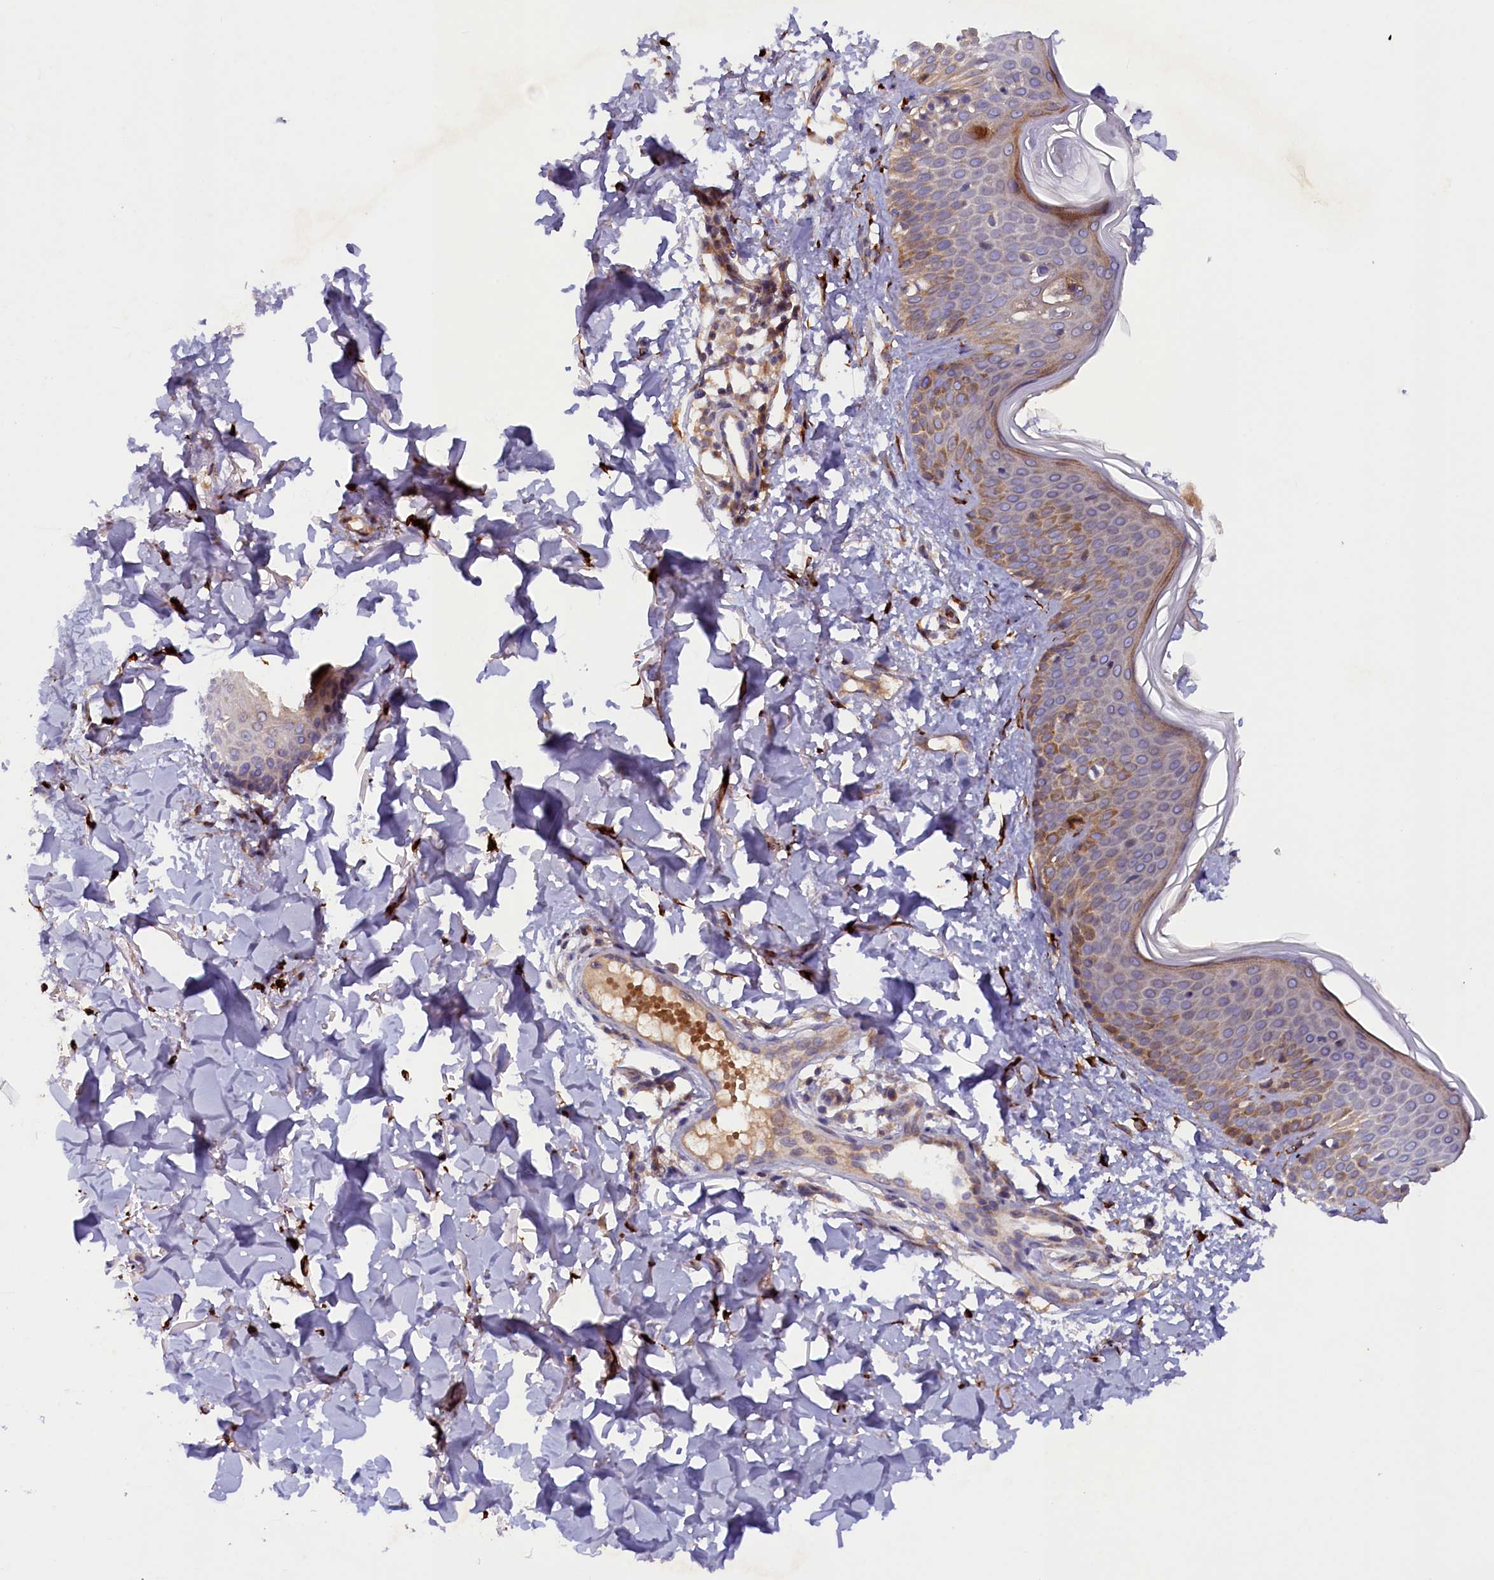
{"staining": {"intensity": "strong", "quantity": "25%-75%", "location": "cytoplasmic/membranous"}, "tissue": "skin", "cell_type": "Fibroblasts", "image_type": "normal", "snomed": [{"axis": "morphology", "description": "Normal tissue, NOS"}, {"axis": "topography", "description": "Skin"}], "caption": "A histopathology image showing strong cytoplasmic/membranous positivity in approximately 25%-75% of fibroblasts in normal skin, as visualized by brown immunohistochemical staining.", "gene": "ARRDC4", "patient": {"sex": "male", "age": 37}}